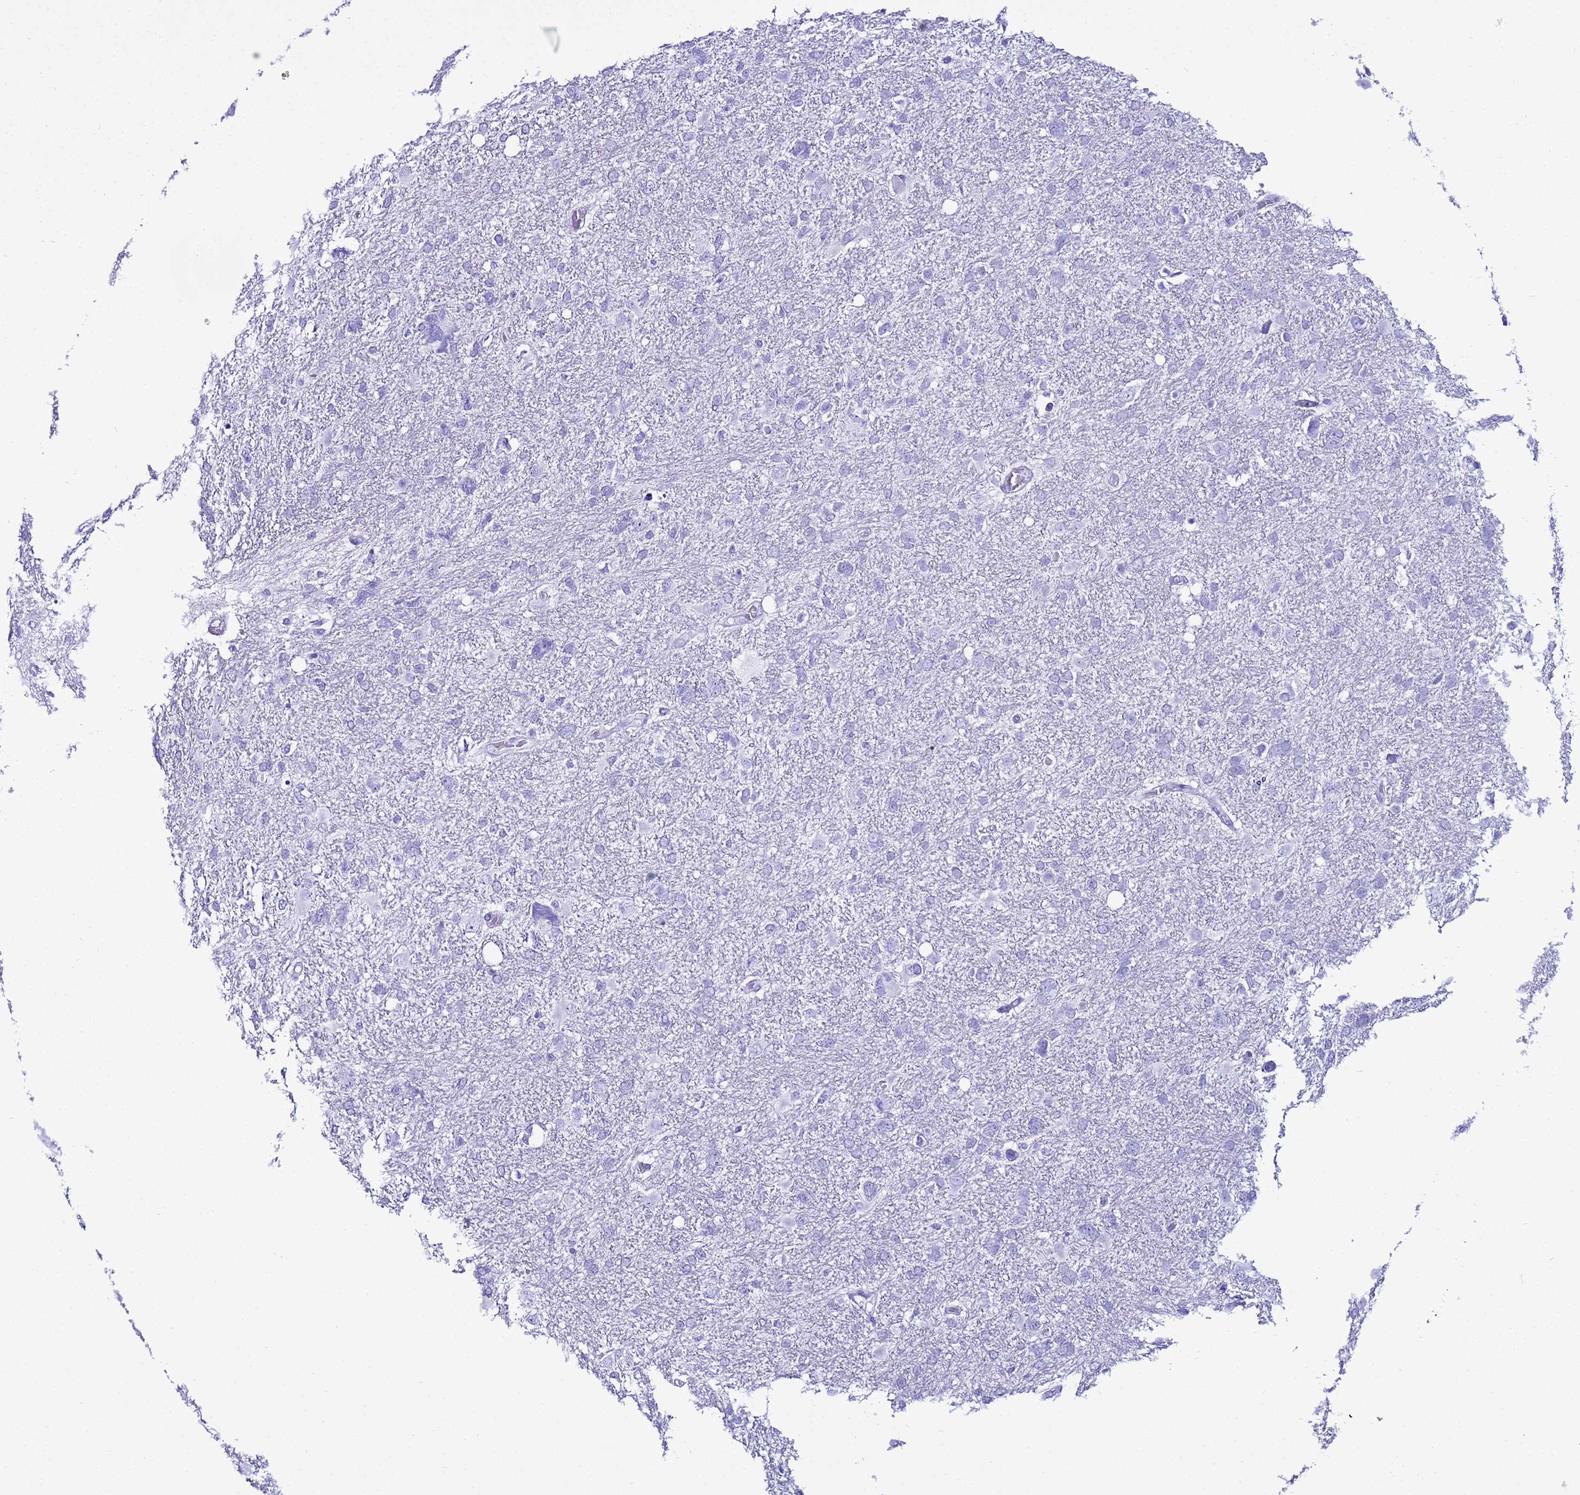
{"staining": {"intensity": "negative", "quantity": "none", "location": "none"}, "tissue": "glioma", "cell_type": "Tumor cells", "image_type": "cancer", "snomed": [{"axis": "morphology", "description": "Glioma, malignant, High grade"}, {"axis": "topography", "description": "Brain"}], "caption": "This is a image of immunohistochemistry staining of glioma, which shows no positivity in tumor cells. The staining was performed using DAB to visualize the protein expression in brown, while the nuclei were stained in blue with hematoxylin (Magnification: 20x).", "gene": "LCMT1", "patient": {"sex": "male", "age": 61}}